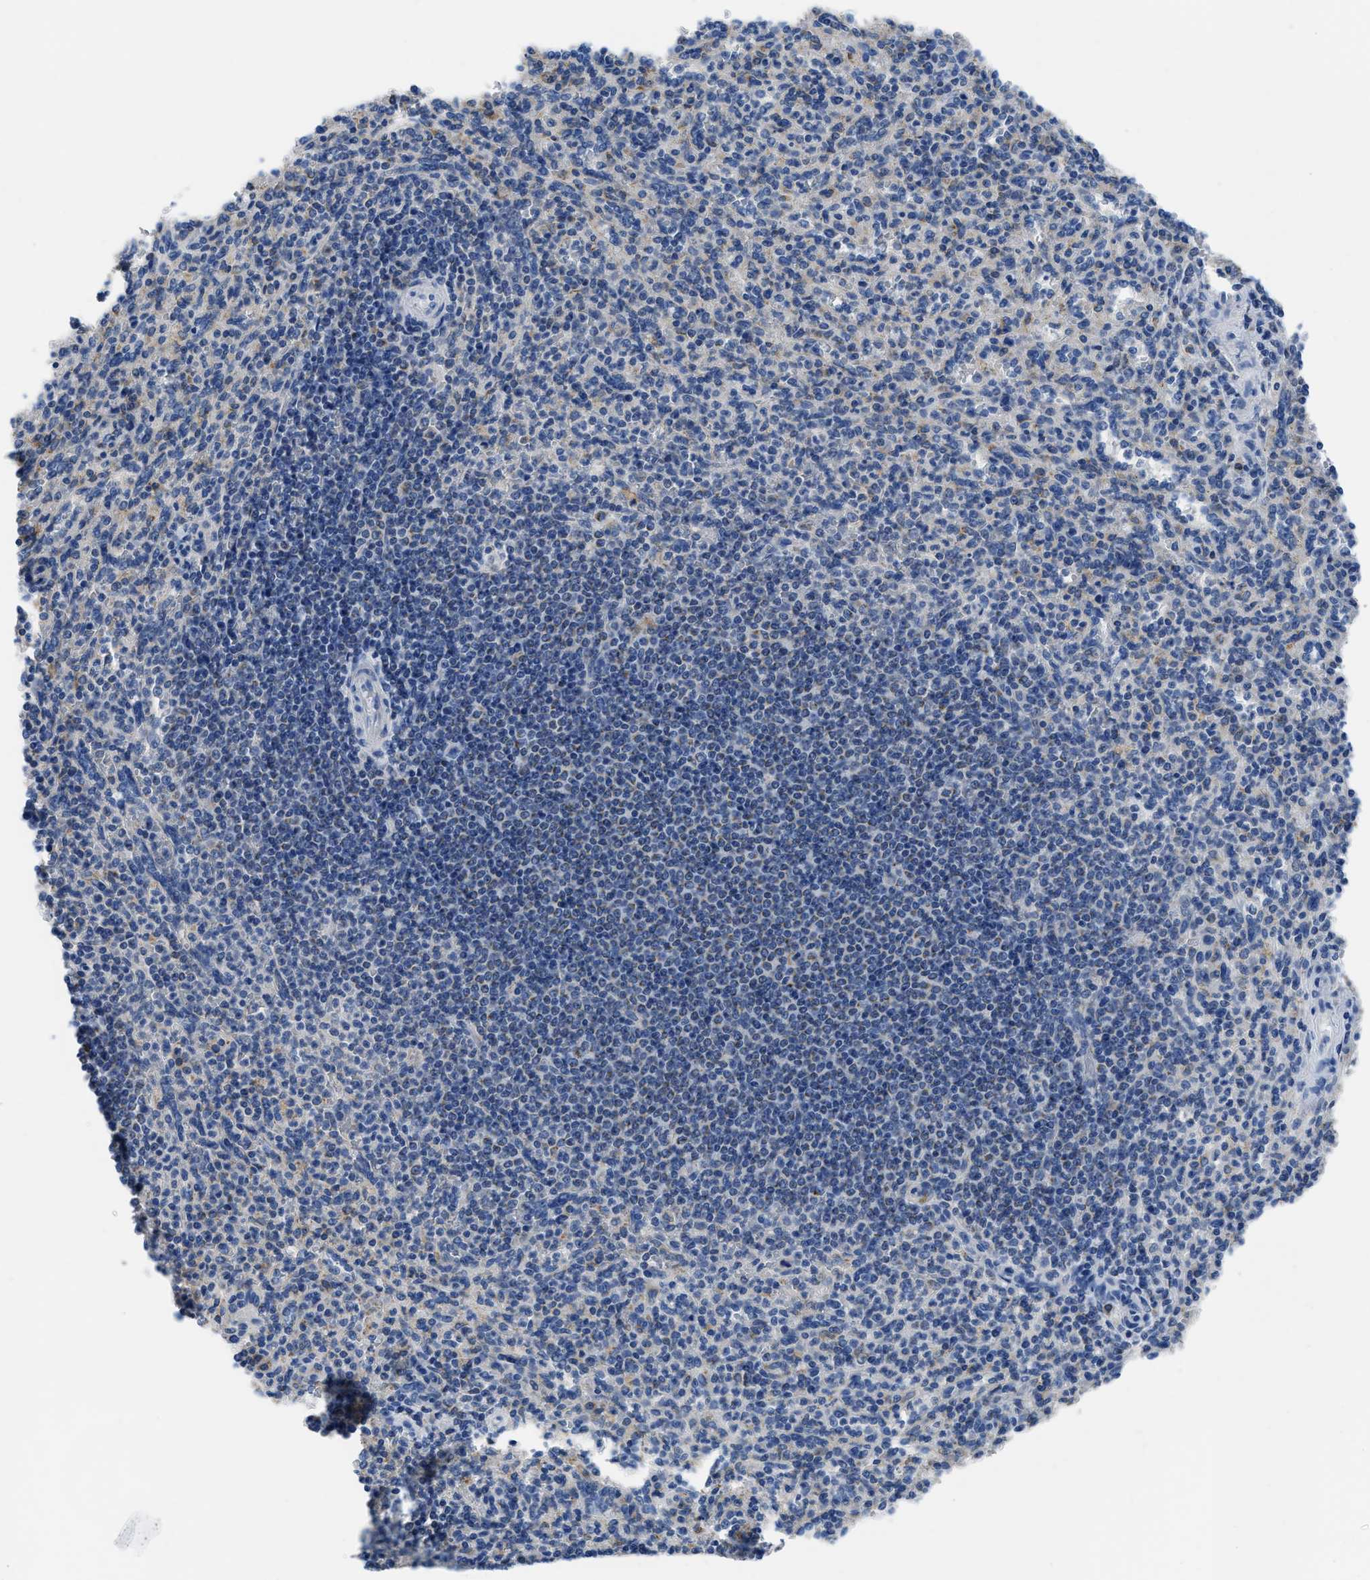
{"staining": {"intensity": "negative", "quantity": "none", "location": "none"}, "tissue": "spleen", "cell_type": "Cells in red pulp", "image_type": "normal", "snomed": [{"axis": "morphology", "description": "Normal tissue, NOS"}, {"axis": "topography", "description": "Spleen"}], "caption": "Normal spleen was stained to show a protein in brown. There is no significant positivity in cells in red pulp. (DAB (3,3'-diaminobenzidine) immunohistochemistry (IHC) with hematoxylin counter stain).", "gene": "ETFA", "patient": {"sex": "male", "age": 36}}